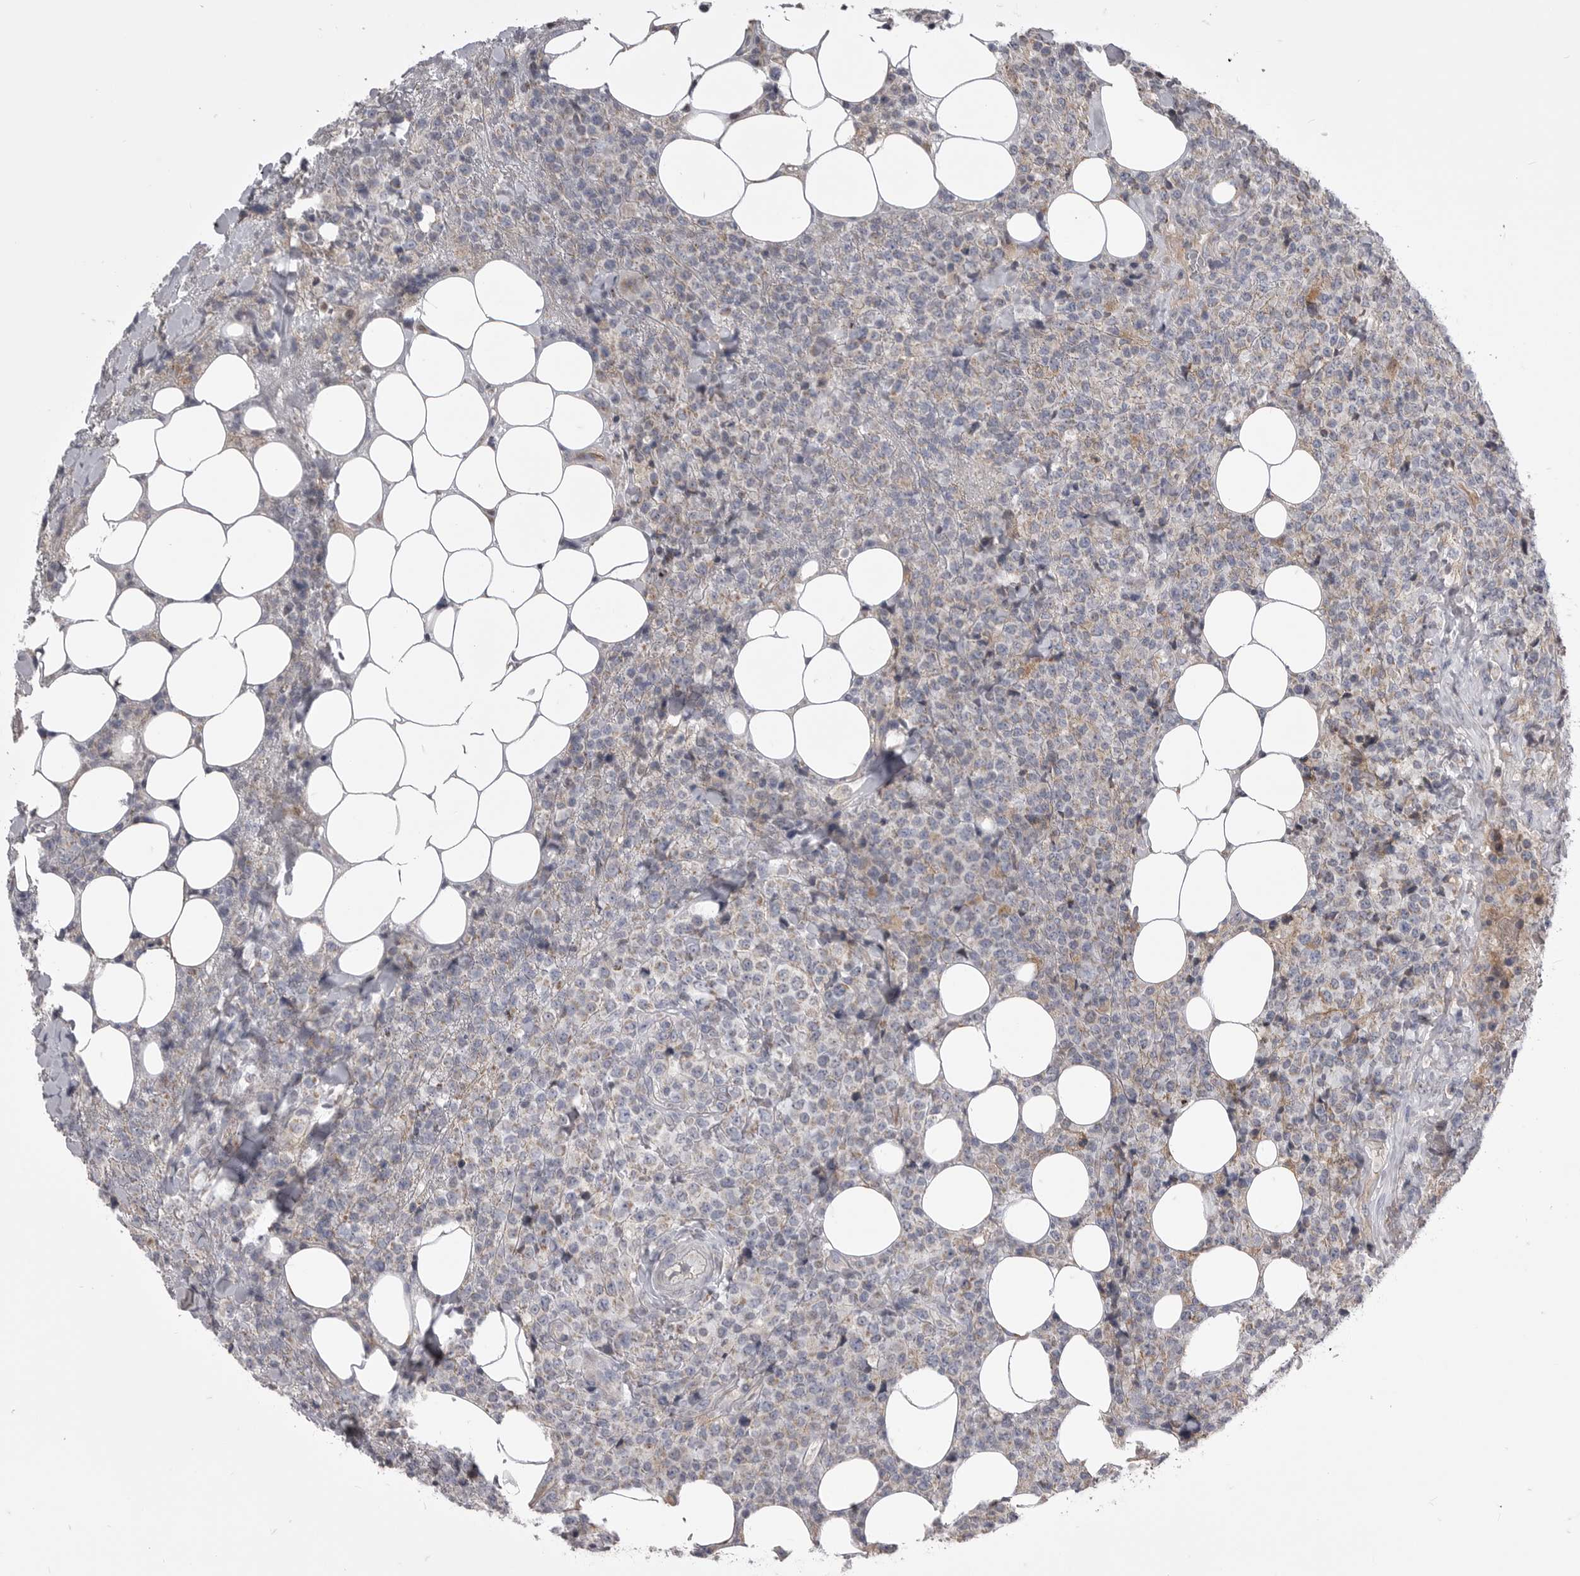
{"staining": {"intensity": "weak", "quantity": "<25%", "location": "cytoplasmic/membranous"}, "tissue": "lymphoma", "cell_type": "Tumor cells", "image_type": "cancer", "snomed": [{"axis": "morphology", "description": "Malignant lymphoma, non-Hodgkin's type, High grade"}, {"axis": "topography", "description": "Lymph node"}], "caption": "An image of high-grade malignant lymphoma, non-Hodgkin's type stained for a protein reveals no brown staining in tumor cells.", "gene": "OPLAH", "patient": {"sex": "male", "age": 13}}